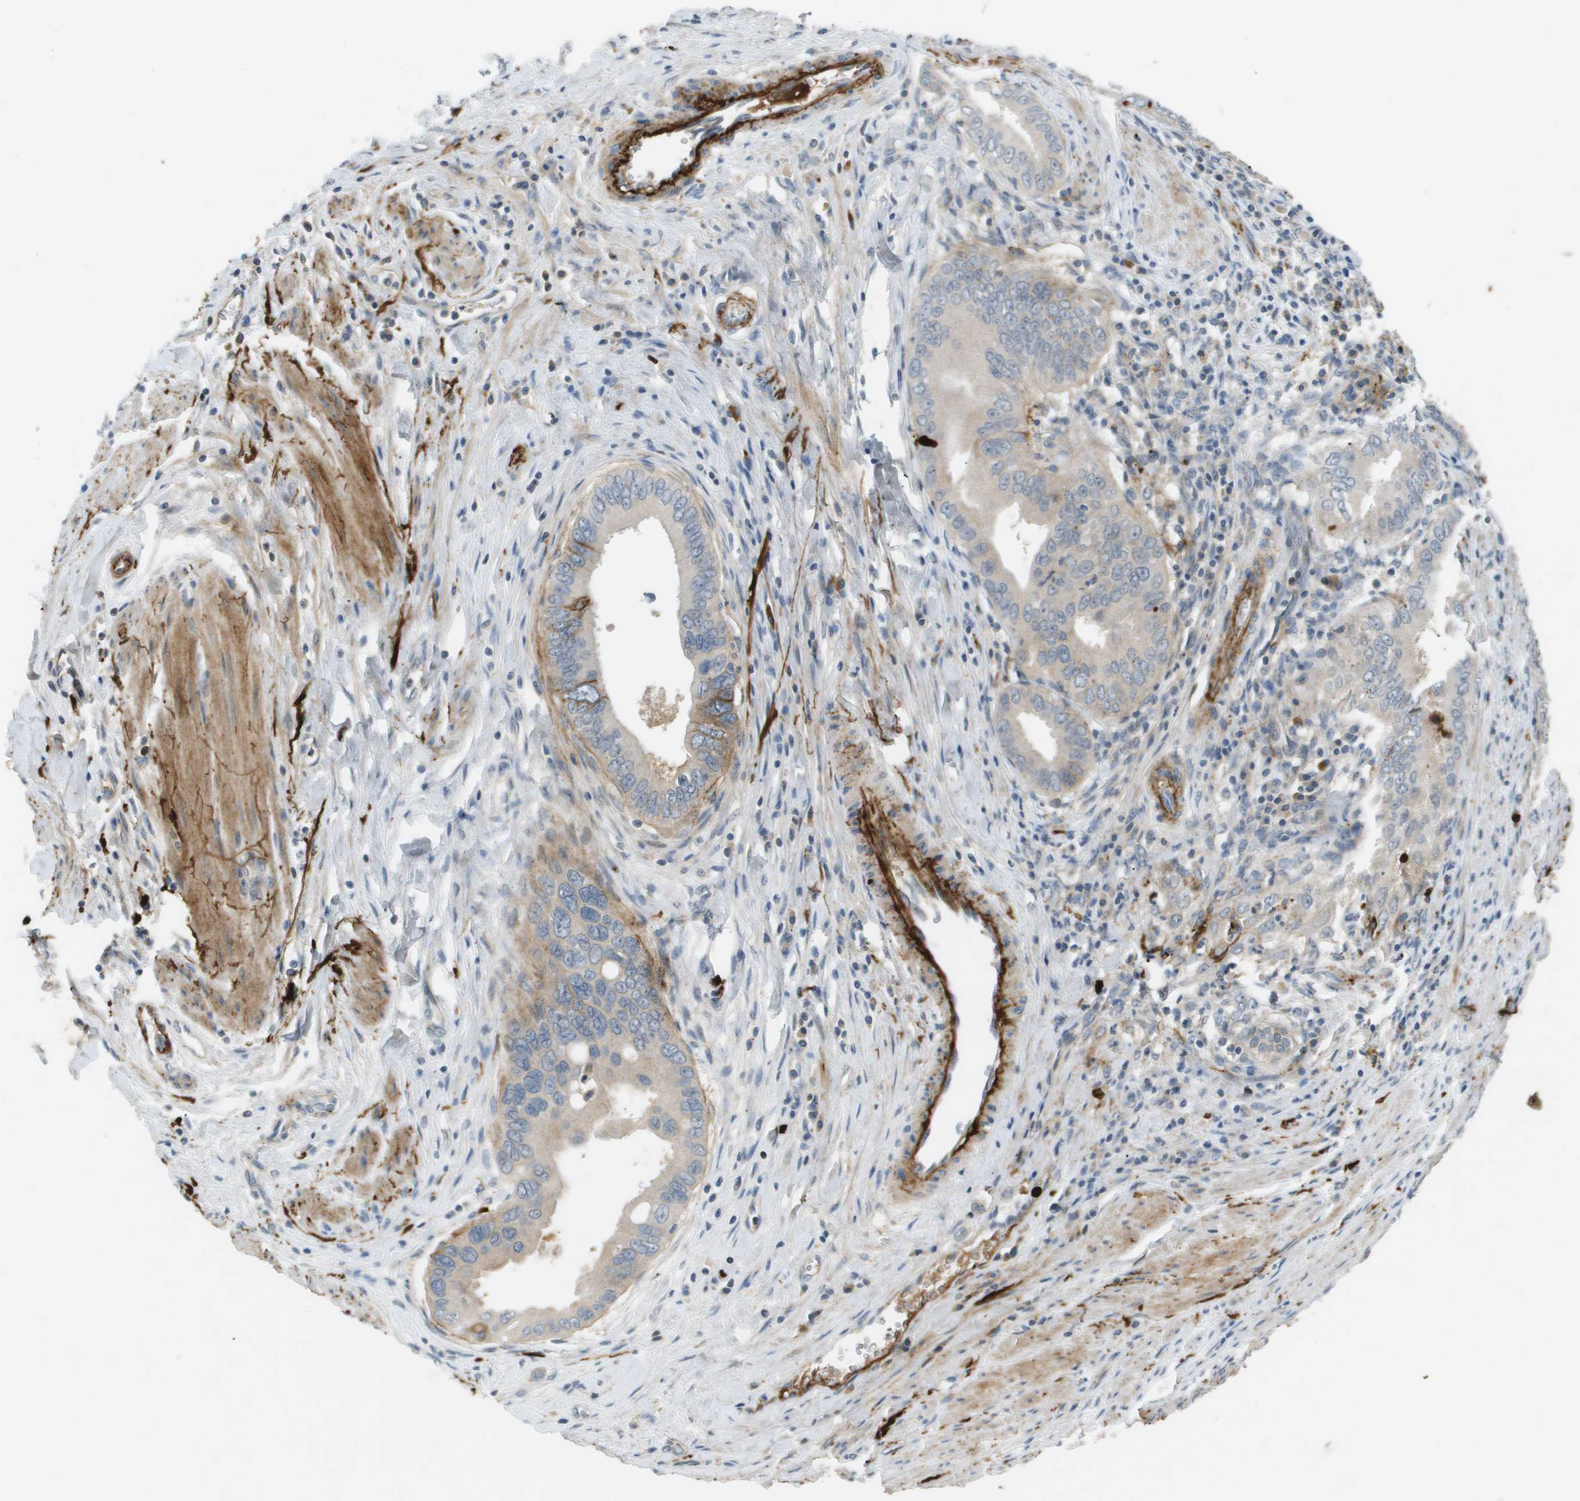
{"staining": {"intensity": "weak", "quantity": "<25%", "location": "cytoplasmic/membranous"}, "tissue": "pancreatic cancer", "cell_type": "Tumor cells", "image_type": "cancer", "snomed": [{"axis": "morphology", "description": "Normal tissue, NOS"}, {"axis": "topography", "description": "Lymph node"}], "caption": "This is a image of IHC staining of pancreatic cancer, which shows no expression in tumor cells. Brightfield microscopy of immunohistochemistry stained with DAB (3,3'-diaminobenzidine) (brown) and hematoxylin (blue), captured at high magnification.", "gene": "VTN", "patient": {"sex": "male", "age": 50}}